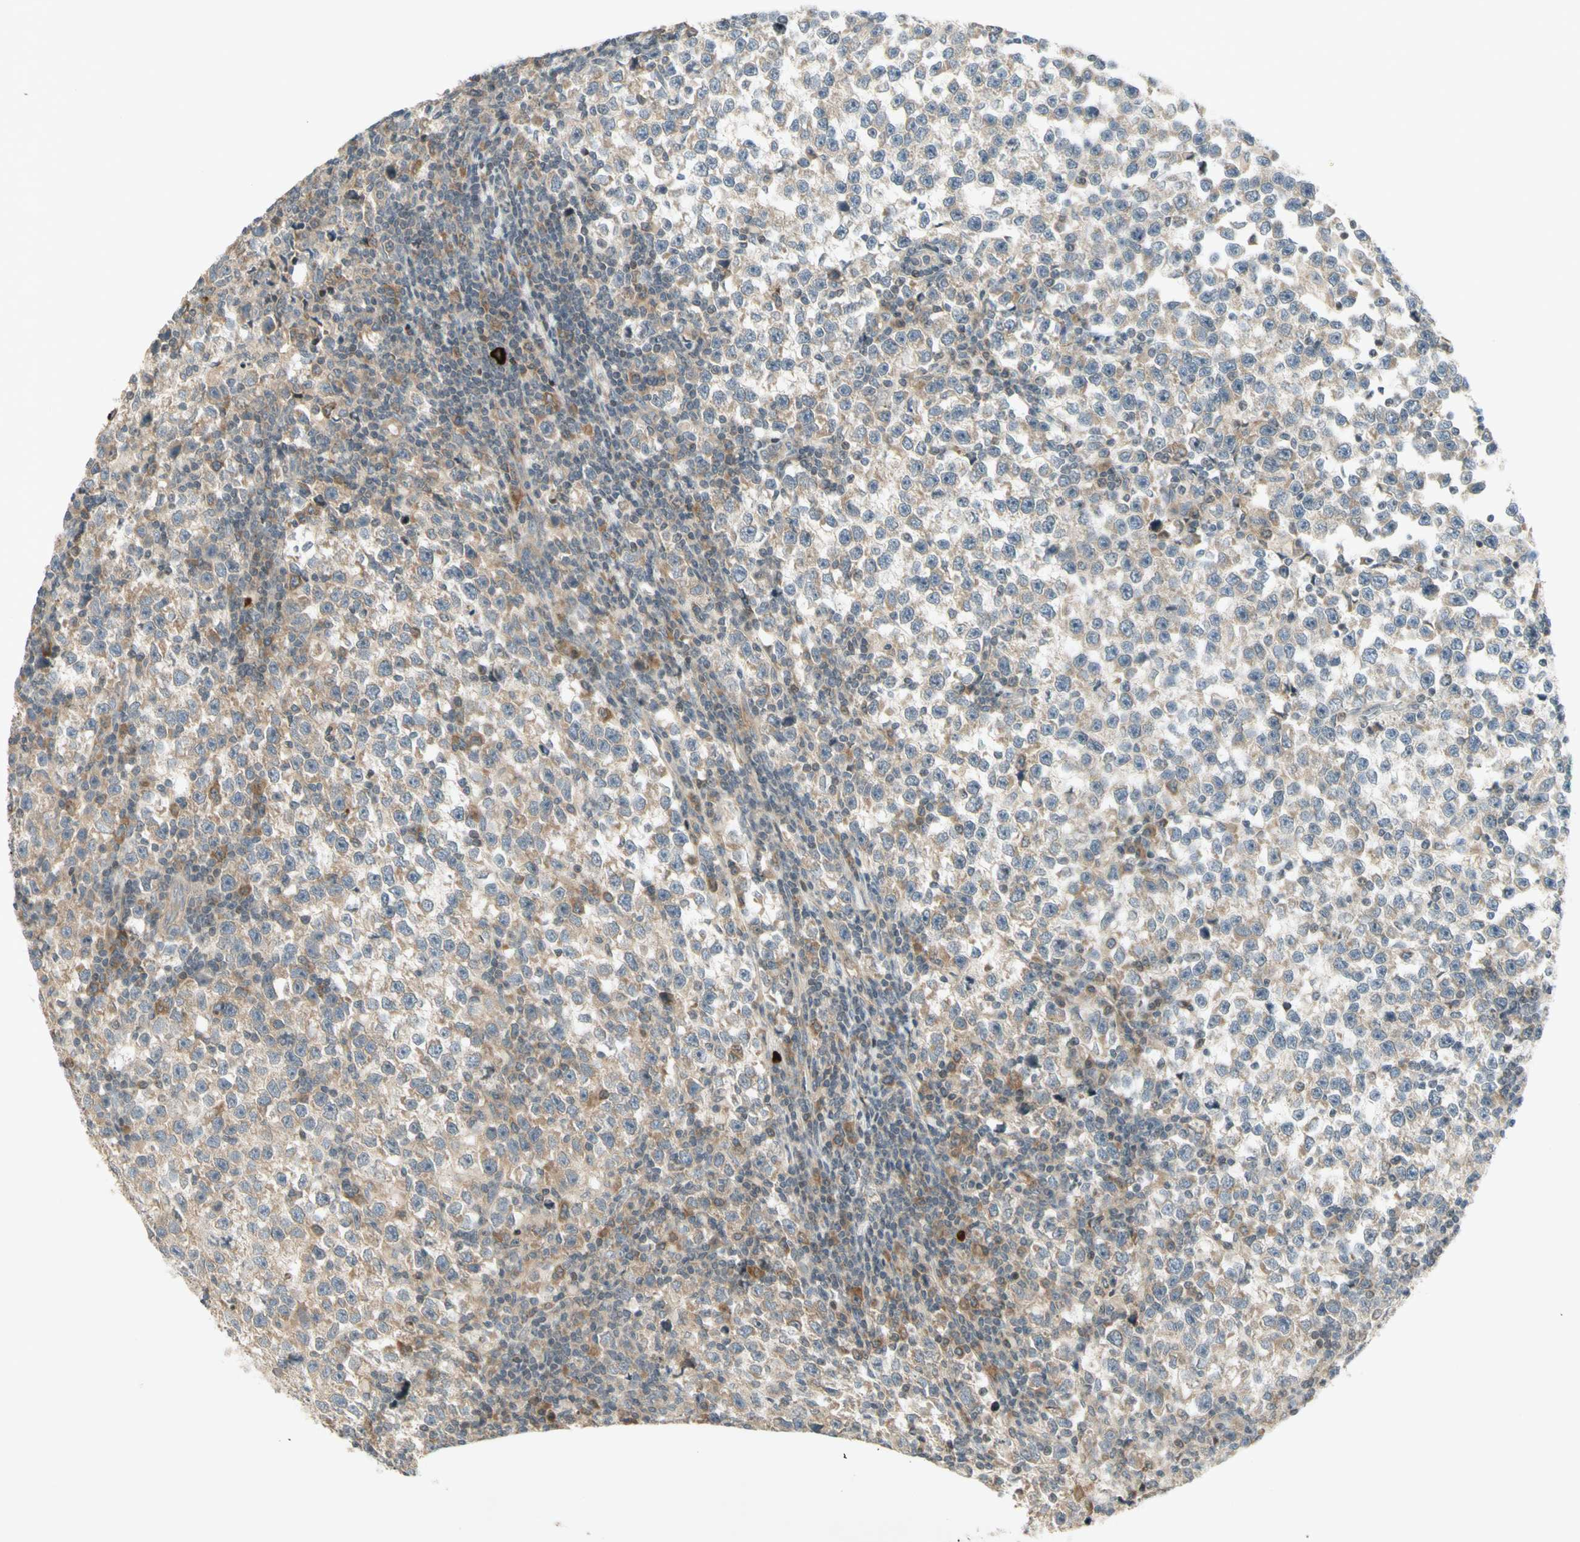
{"staining": {"intensity": "moderate", "quantity": "<25%", "location": "cytoplasmic/membranous"}, "tissue": "testis cancer", "cell_type": "Tumor cells", "image_type": "cancer", "snomed": [{"axis": "morphology", "description": "Seminoma, NOS"}, {"axis": "topography", "description": "Testis"}], "caption": "The histopathology image displays staining of testis cancer, revealing moderate cytoplasmic/membranous protein staining (brown color) within tumor cells.", "gene": "ETF1", "patient": {"sex": "male", "age": 43}}